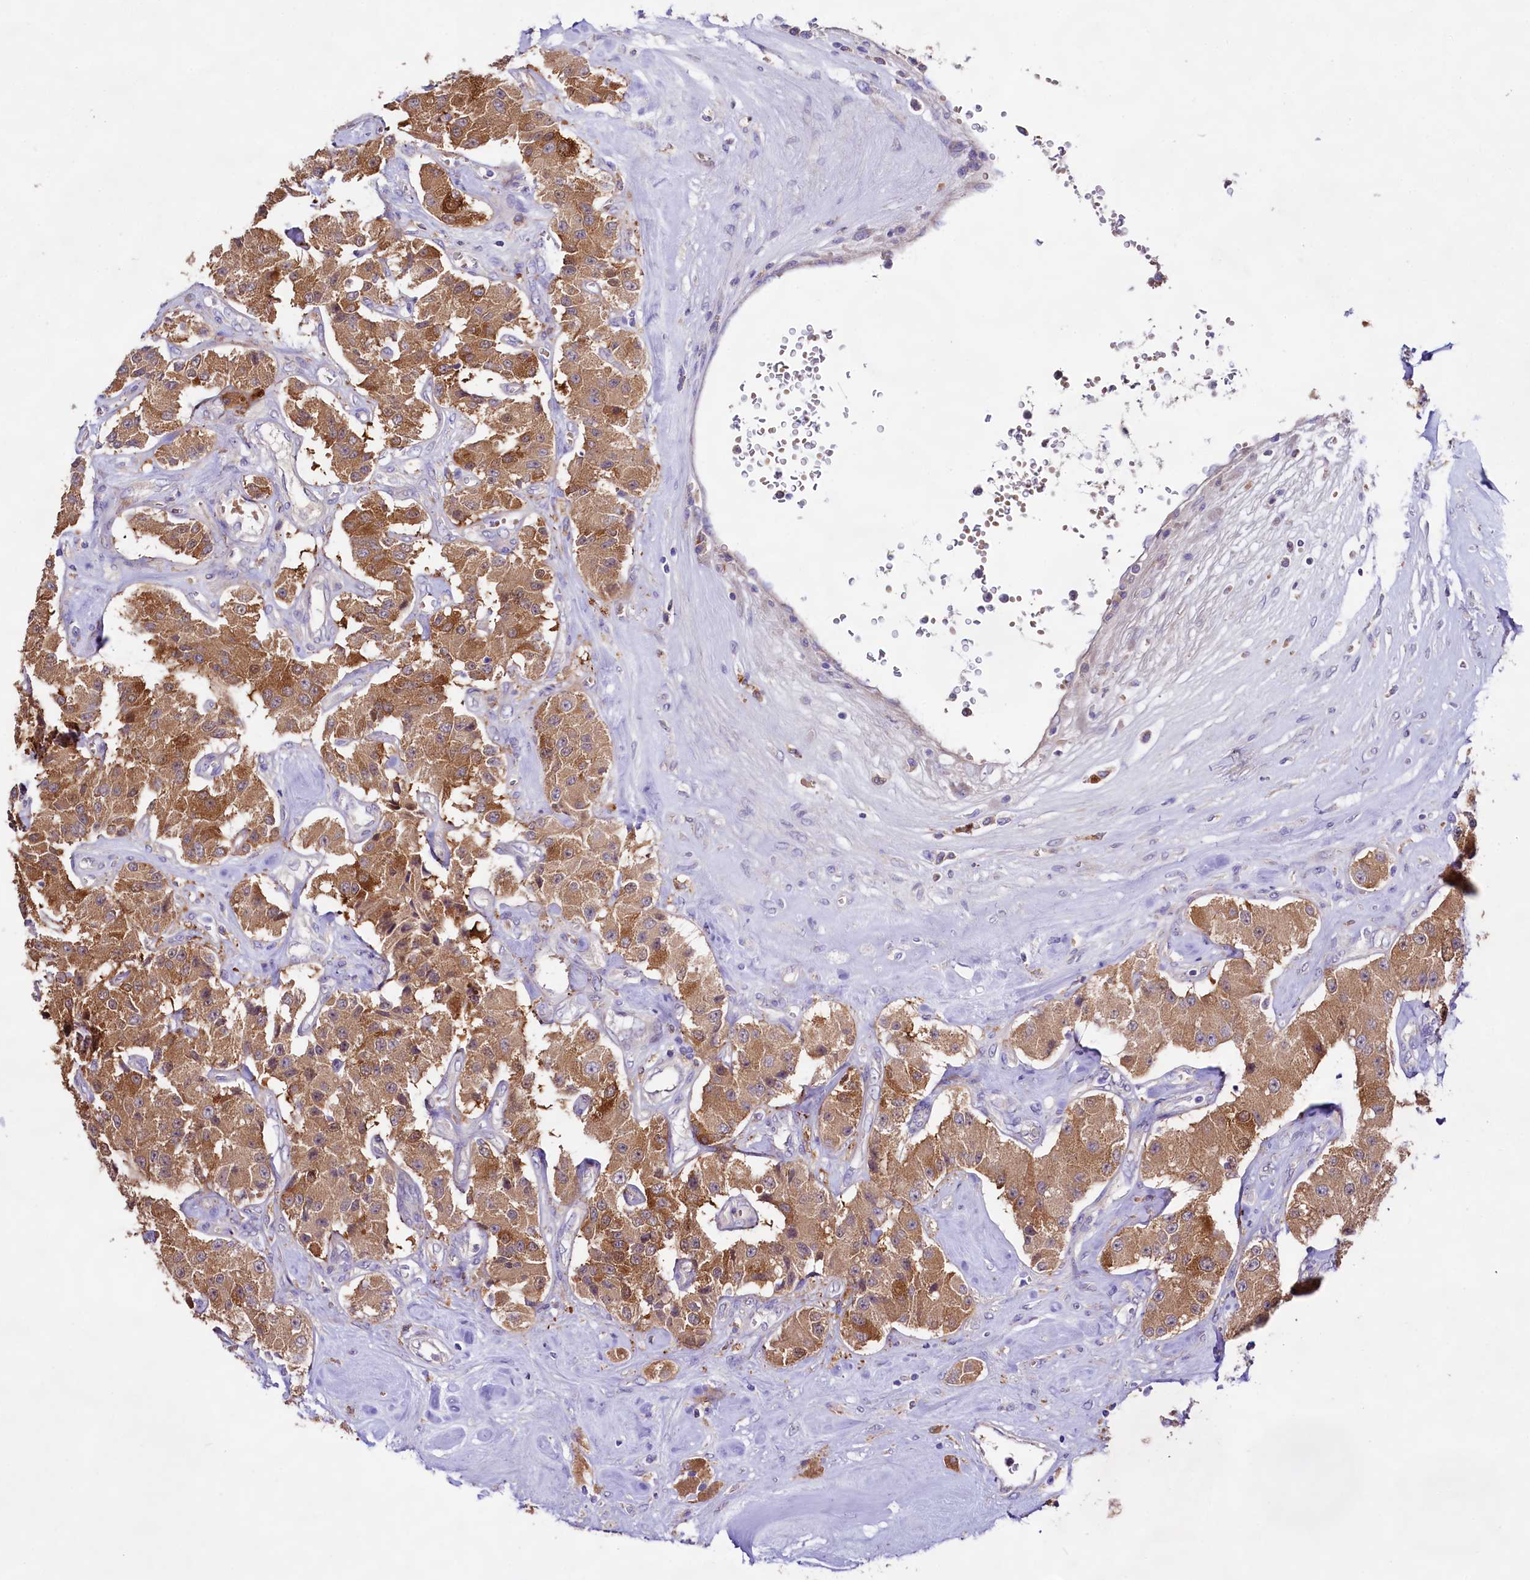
{"staining": {"intensity": "moderate", "quantity": ">75%", "location": "cytoplasmic/membranous"}, "tissue": "carcinoid", "cell_type": "Tumor cells", "image_type": "cancer", "snomed": [{"axis": "morphology", "description": "Carcinoid, malignant, NOS"}, {"axis": "topography", "description": "Pancreas"}], "caption": "Carcinoid was stained to show a protein in brown. There is medium levels of moderate cytoplasmic/membranous expression in approximately >75% of tumor cells. The protein of interest is shown in brown color, while the nuclei are stained blue.", "gene": "DMXL2", "patient": {"sex": "male", "age": 41}}